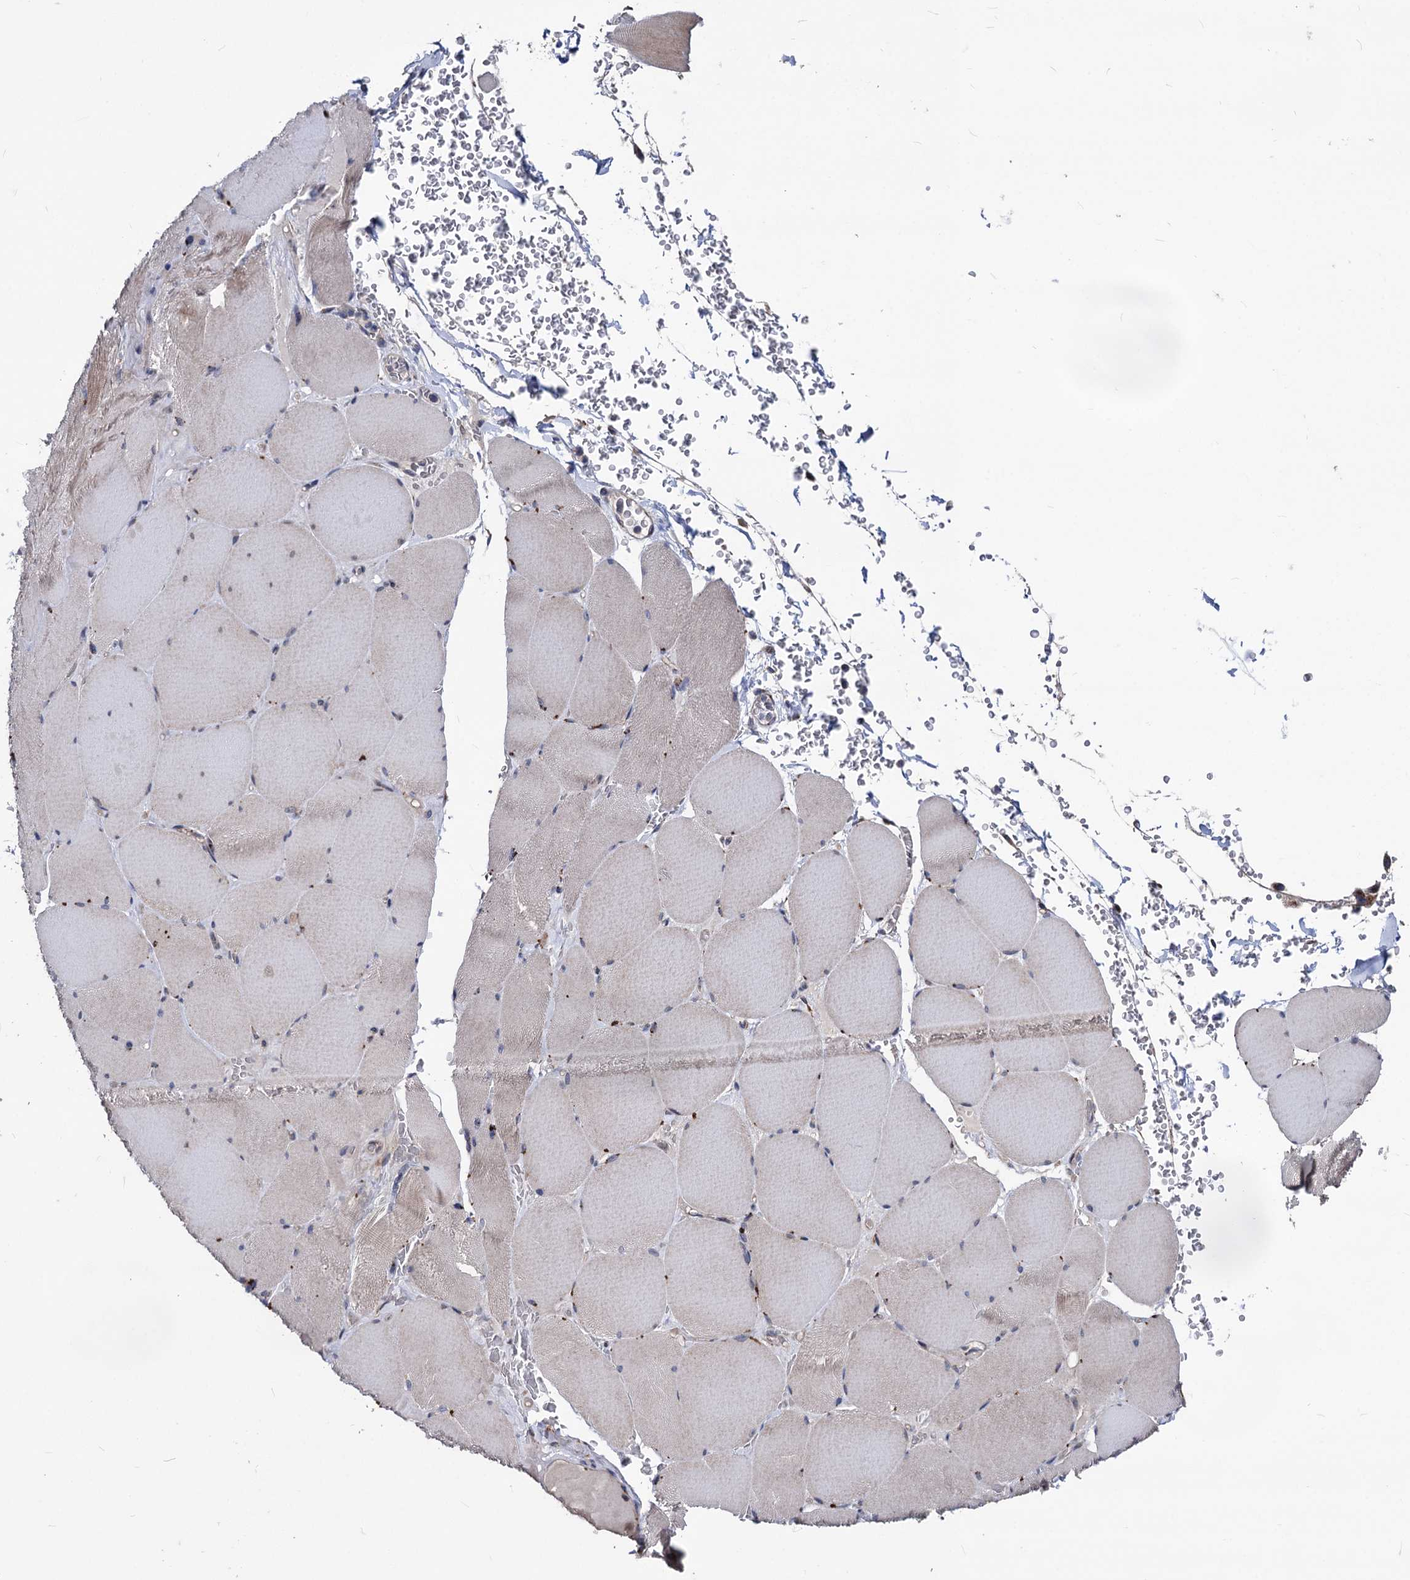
{"staining": {"intensity": "moderate", "quantity": "25%-75%", "location": "cytoplasmic/membranous"}, "tissue": "skeletal muscle", "cell_type": "Myocytes", "image_type": "normal", "snomed": [{"axis": "morphology", "description": "Normal tissue, NOS"}, {"axis": "topography", "description": "Skeletal muscle"}, {"axis": "topography", "description": "Head-Neck"}], "caption": "Immunohistochemistry (IHC) of unremarkable human skeletal muscle reveals medium levels of moderate cytoplasmic/membranous staining in approximately 25%-75% of myocytes.", "gene": "SMAGP", "patient": {"sex": "male", "age": 66}}